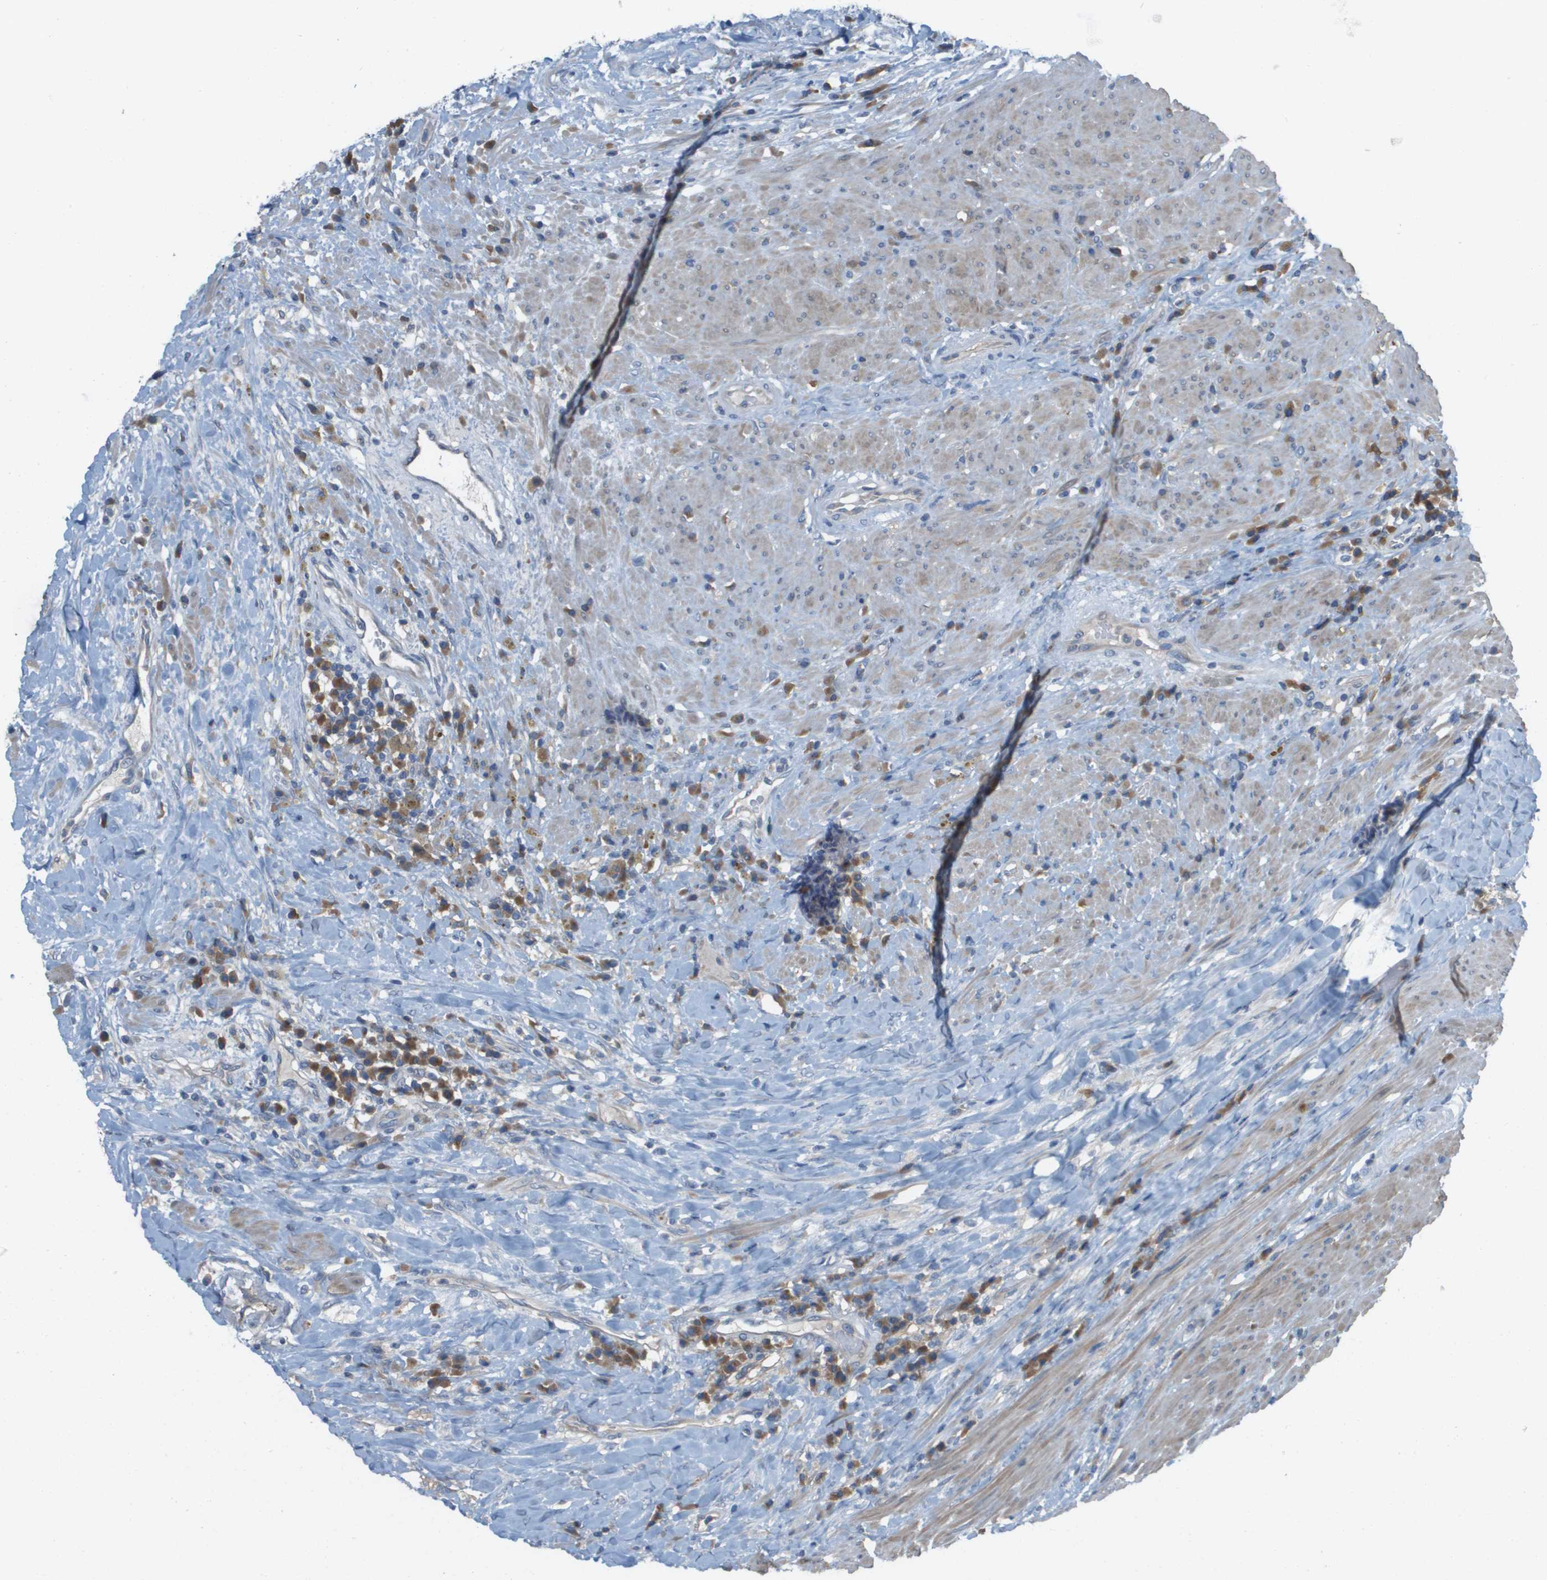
{"staining": {"intensity": "moderate", "quantity": ">75%", "location": "cytoplasmic/membranous"}, "tissue": "colorectal cancer", "cell_type": "Tumor cells", "image_type": "cancer", "snomed": [{"axis": "morphology", "description": "Adenocarcinoma, NOS"}, {"axis": "topography", "description": "Rectum"}], "caption": "This photomicrograph exhibits IHC staining of colorectal cancer (adenocarcinoma), with medium moderate cytoplasmic/membranous staining in about >75% of tumor cells.", "gene": "UBA5", "patient": {"sex": "male", "age": 72}}